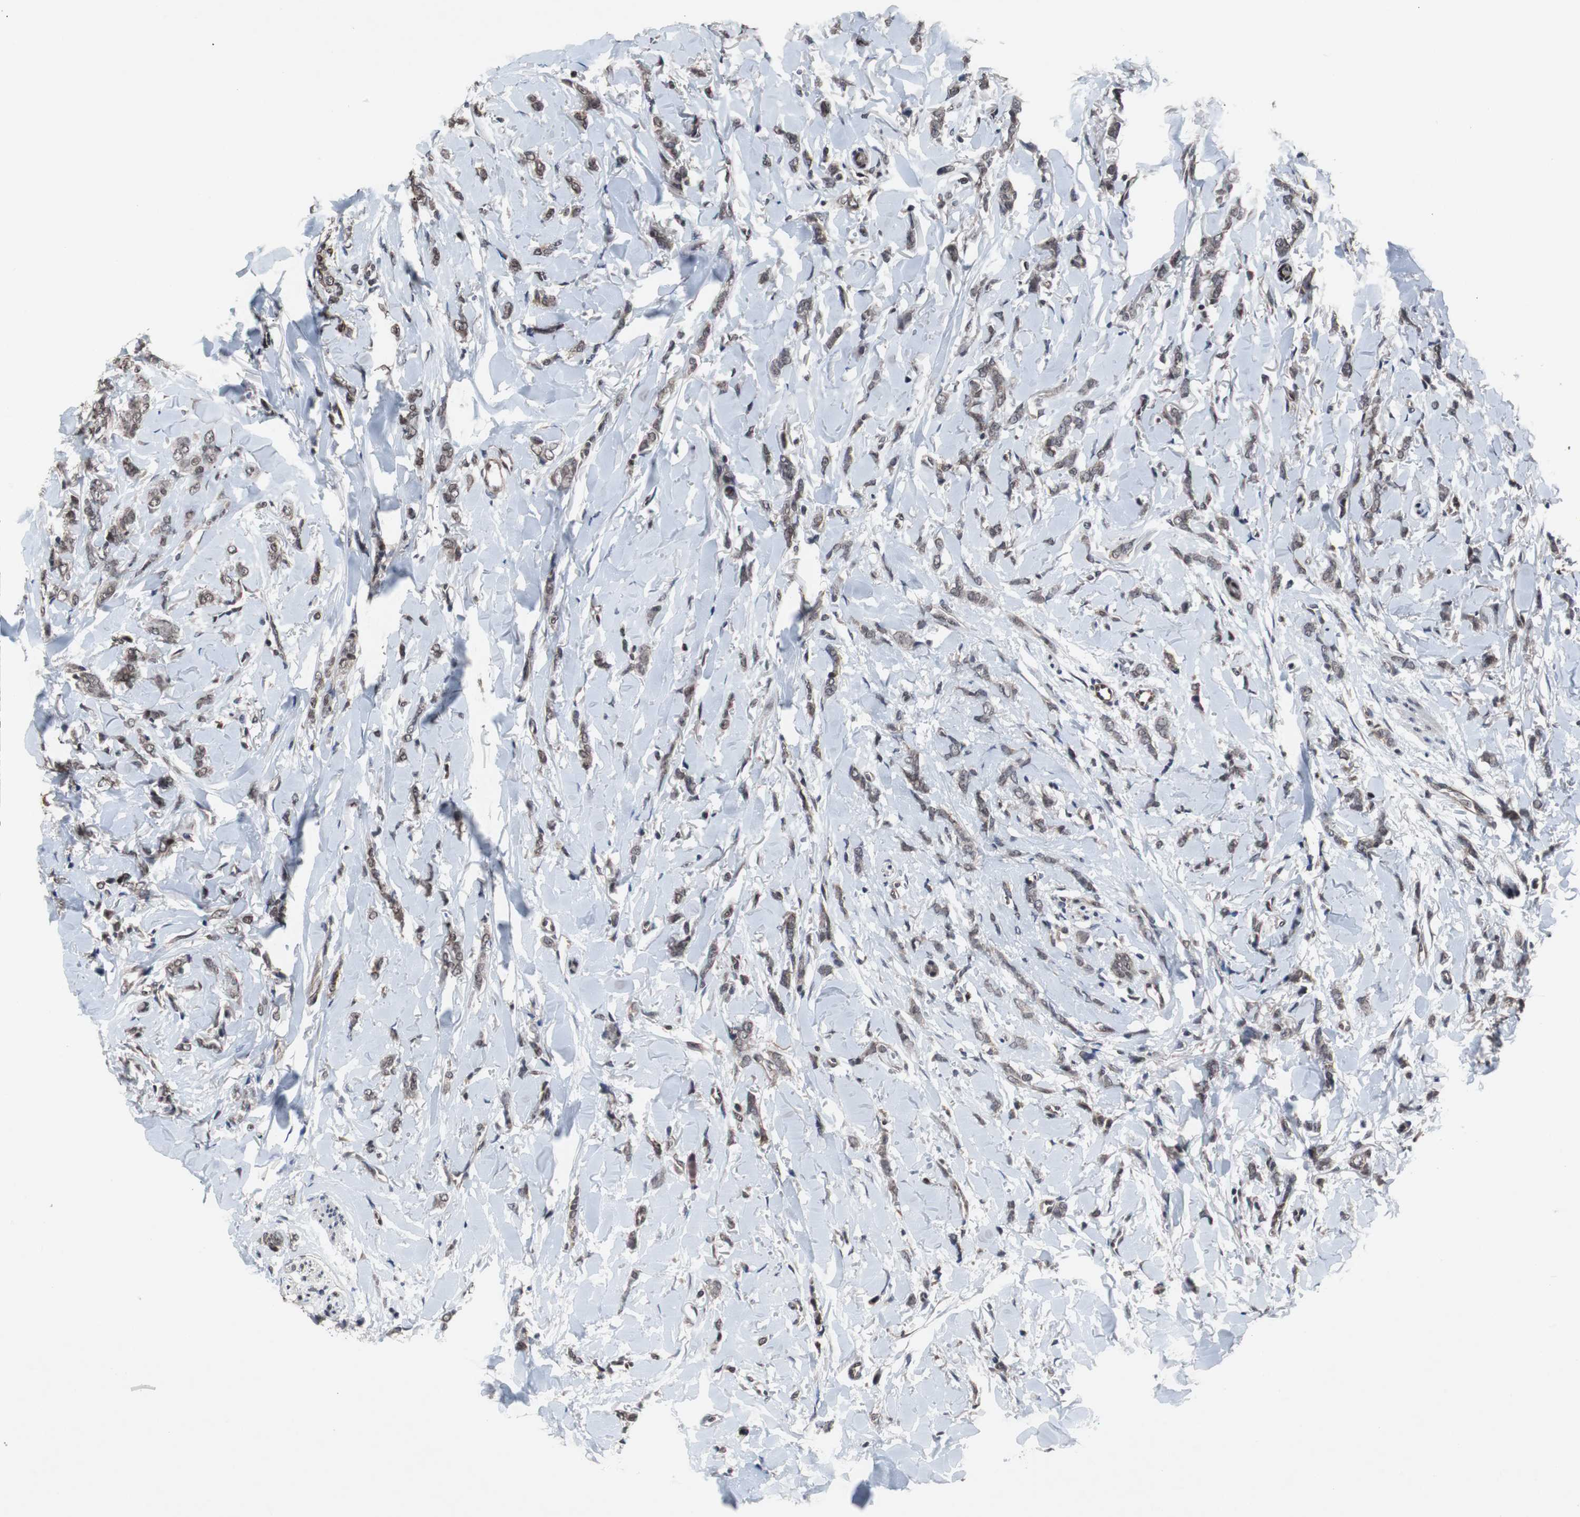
{"staining": {"intensity": "weak", "quantity": ">75%", "location": "nuclear"}, "tissue": "breast cancer", "cell_type": "Tumor cells", "image_type": "cancer", "snomed": [{"axis": "morphology", "description": "Lobular carcinoma"}, {"axis": "topography", "description": "Skin"}, {"axis": "topography", "description": "Breast"}], "caption": "Immunohistochemistry (IHC) (DAB (3,3'-diaminobenzidine)) staining of human breast cancer displays weak nuclear protein staining in approximately >75% of tumor cells.", "gene": "GTF2F2", "patient": {"sex": "female", "age": 46}}